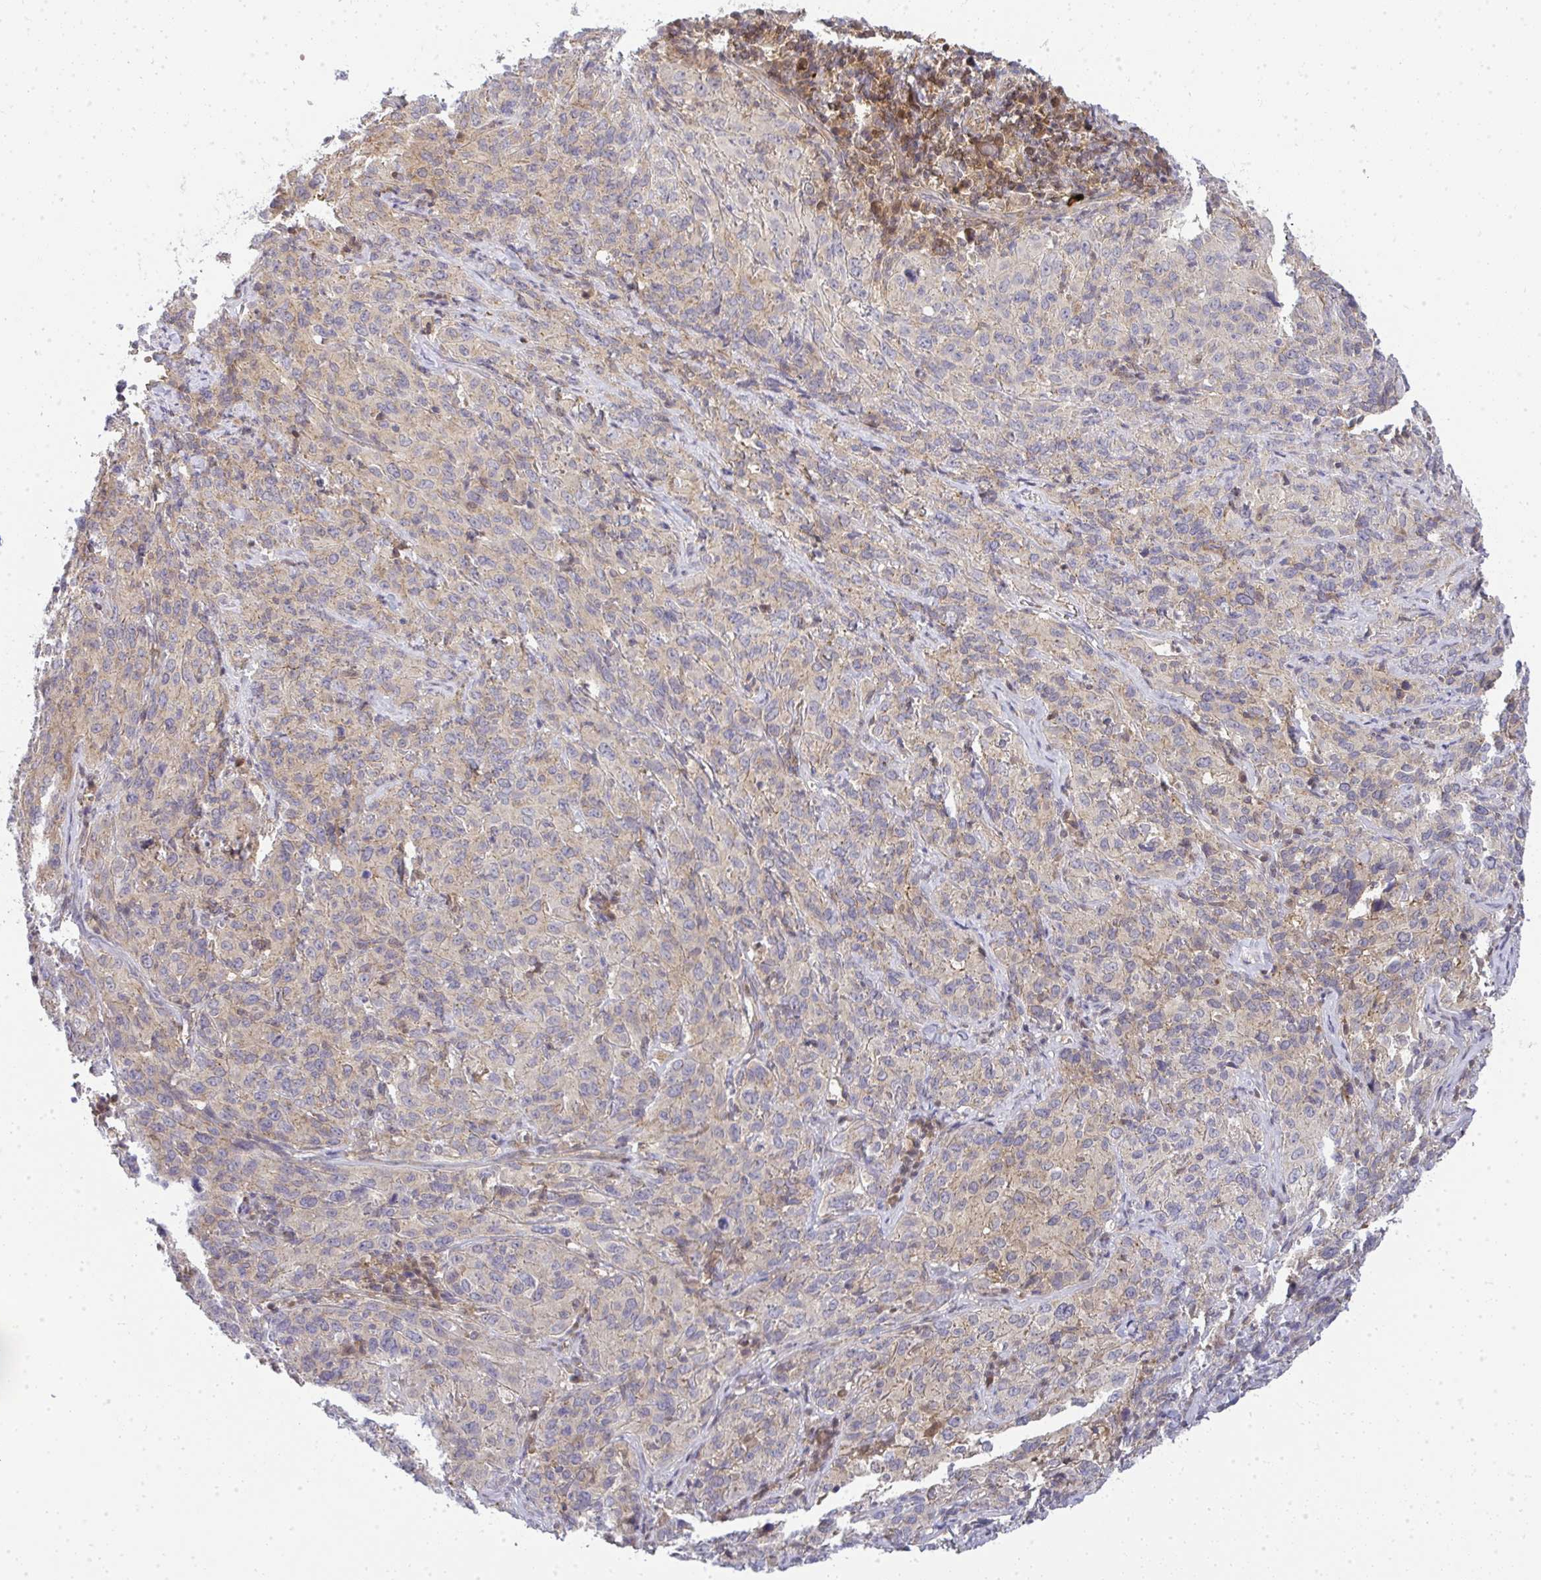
{"staining": {"intensity": "weak", "quantity": "25%-75%", "location": "cytoplasmic/membranous"}, "tissue": "cervical cancer", "cell_type": "Tumor cells", "image_type": "cancer", "snomed": [{"axis": "morphology", "description": "Squamous cell carcinoma, NOS"}, {"axis": "topography", "description": "Cervix"}], "caption": "Cervical squamous cell carcinoma was stained to show a protein in brown. There is low levels of weak cytoplasmic/membranous staining in approximately 25%-75% of tumor cells. (DAB = brown stain, brightfield microscopy at high magnification).", "gene": "HDHD2", "patient": {"sex": "female", "age": 51}}